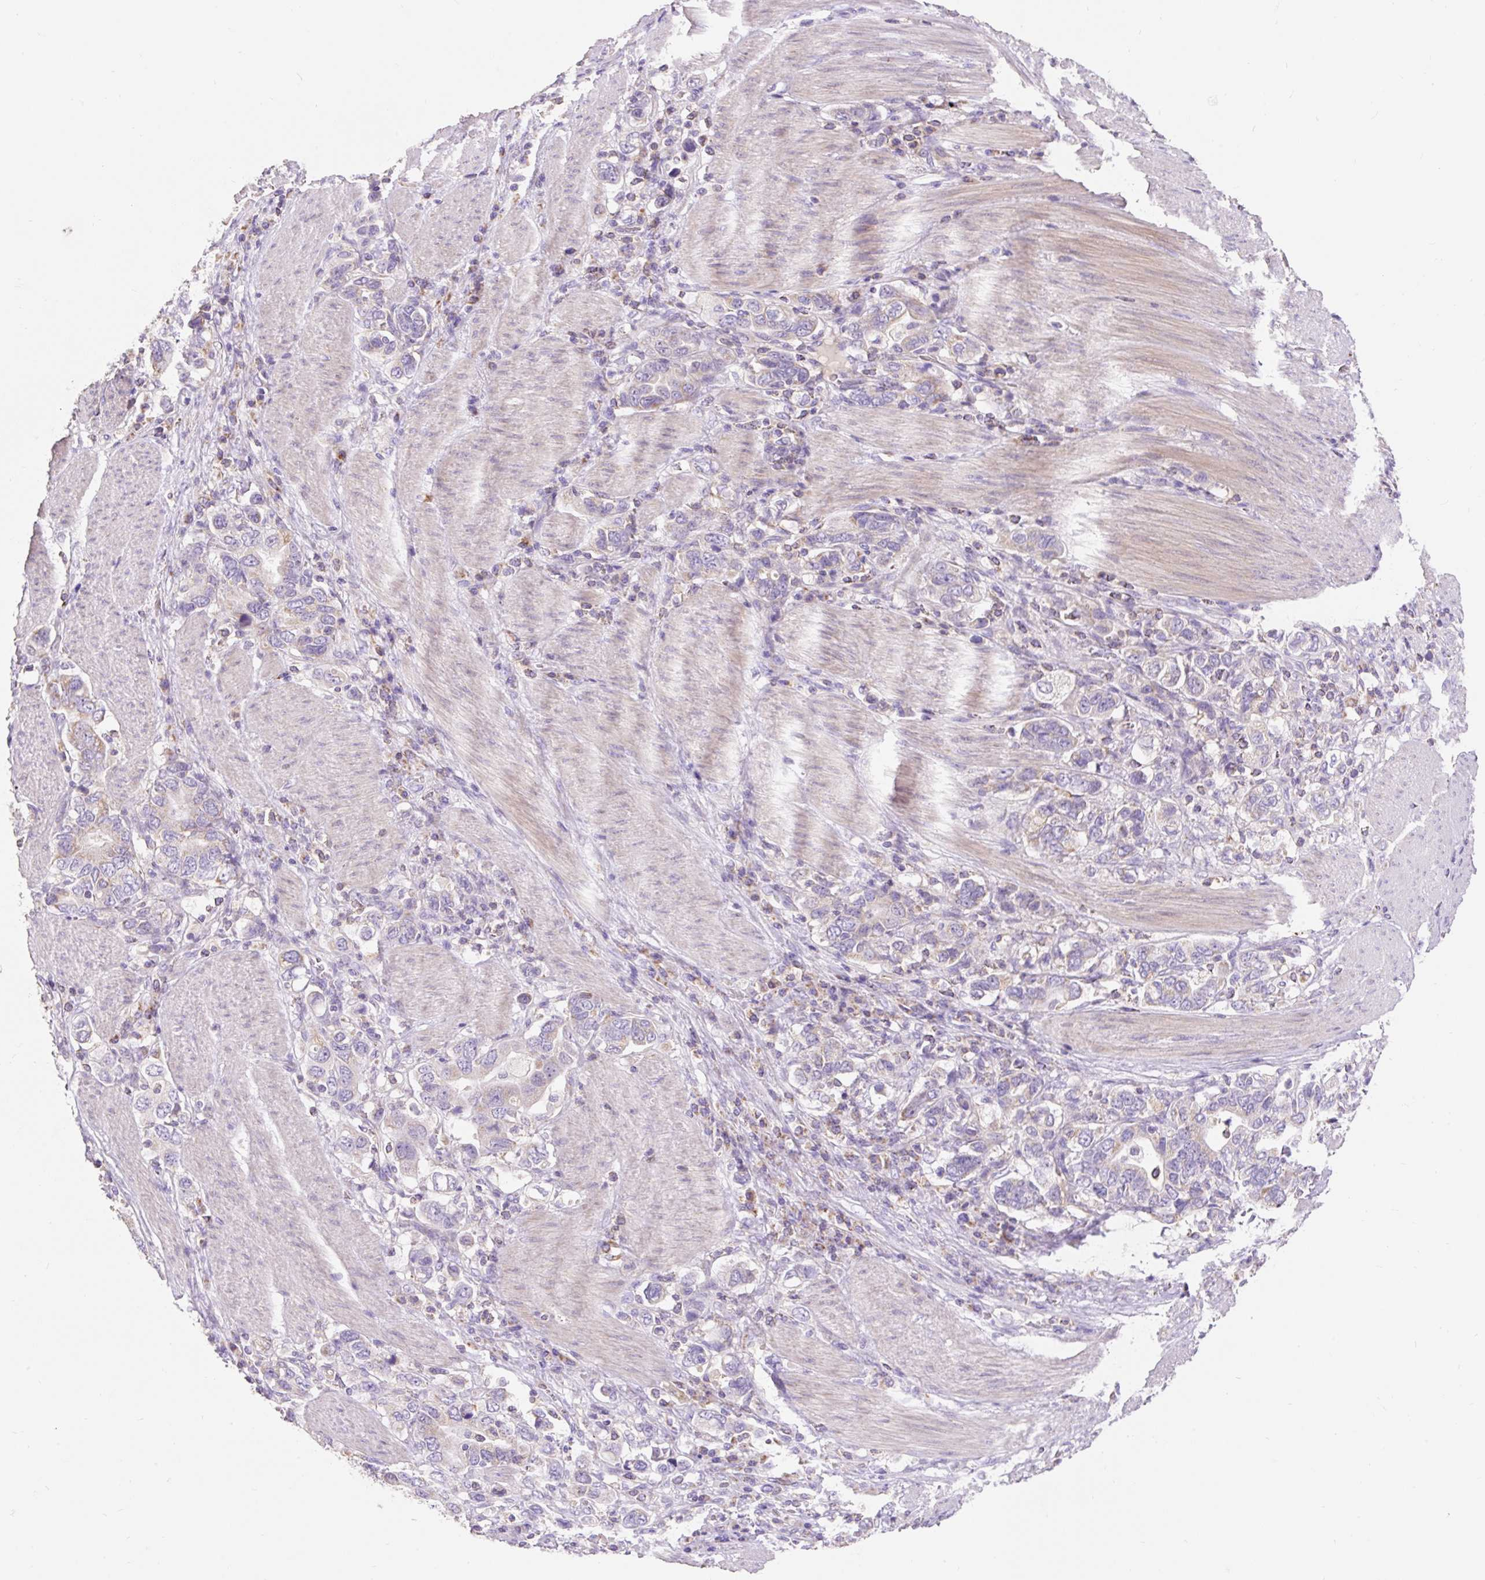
{"staining": {"intensity": "weak", "quantity": "25%-75%", "location": "cytoplasmic/membranous"}, "tissue": "stomach cancer", "cell_type": "Tumor cells", "image_type": "cancer", "snomed": [{"axis": "morphology", "description": "Adenocarcinoma, NOS"}, {"axis": "topography", "description": "Stomach, upper"}, {"axis": "topography", "description": "Stomach"}], "caption": "Immunohistochemistry of adenocarcinoma (stomach) displays low levels of weak cytoplasmic/membranous expression in approximately 25%-75% of tumor cells.", "gene": "PMAIP1", "patient": {"sex": "male", "age": 62}}